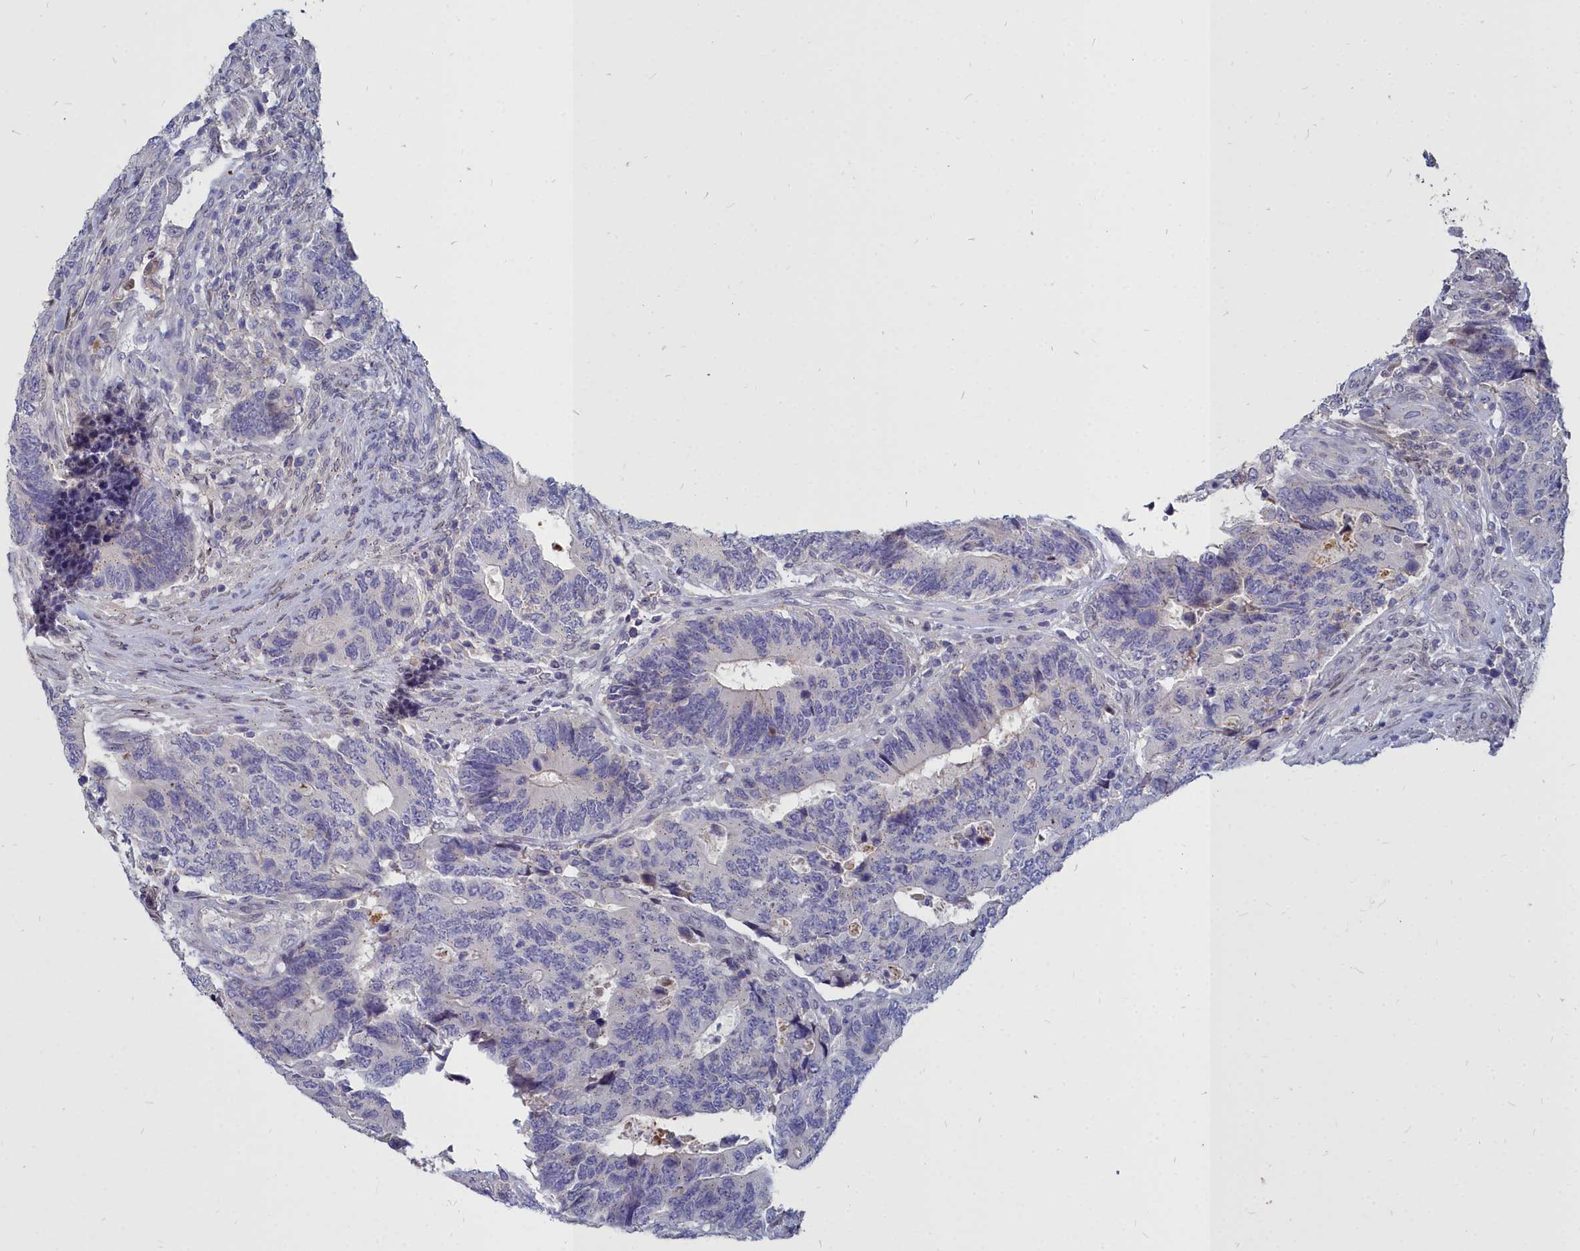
{"staining": {"intensity": "negative", "quantity": "none", "location": "none"}, "tissue": "colorectal cancer", "cell_type": "Tumor cells", "image_type": "cancer", "snomed": [{"axis": "morphology", "description": "Adenocarcinoma, NOS"}, {"axis": "topography", "description": "Colon"}], "caption": "High magnification brightfield microscopy of colorectal cancer (adenocarcinoma) stained with DAB (3,3'-diaminobenzidine) (brown) and counterstained with hematoxylin (blue): tumor cells show no significant staining. (DAB (3,3'-diaminobenzidine) immunohistochemistry (IHC) visualized using brightfield microscopy, high magnification).", "gene": "NOXA1", "patient": {"sex": "male", "age": 87}}